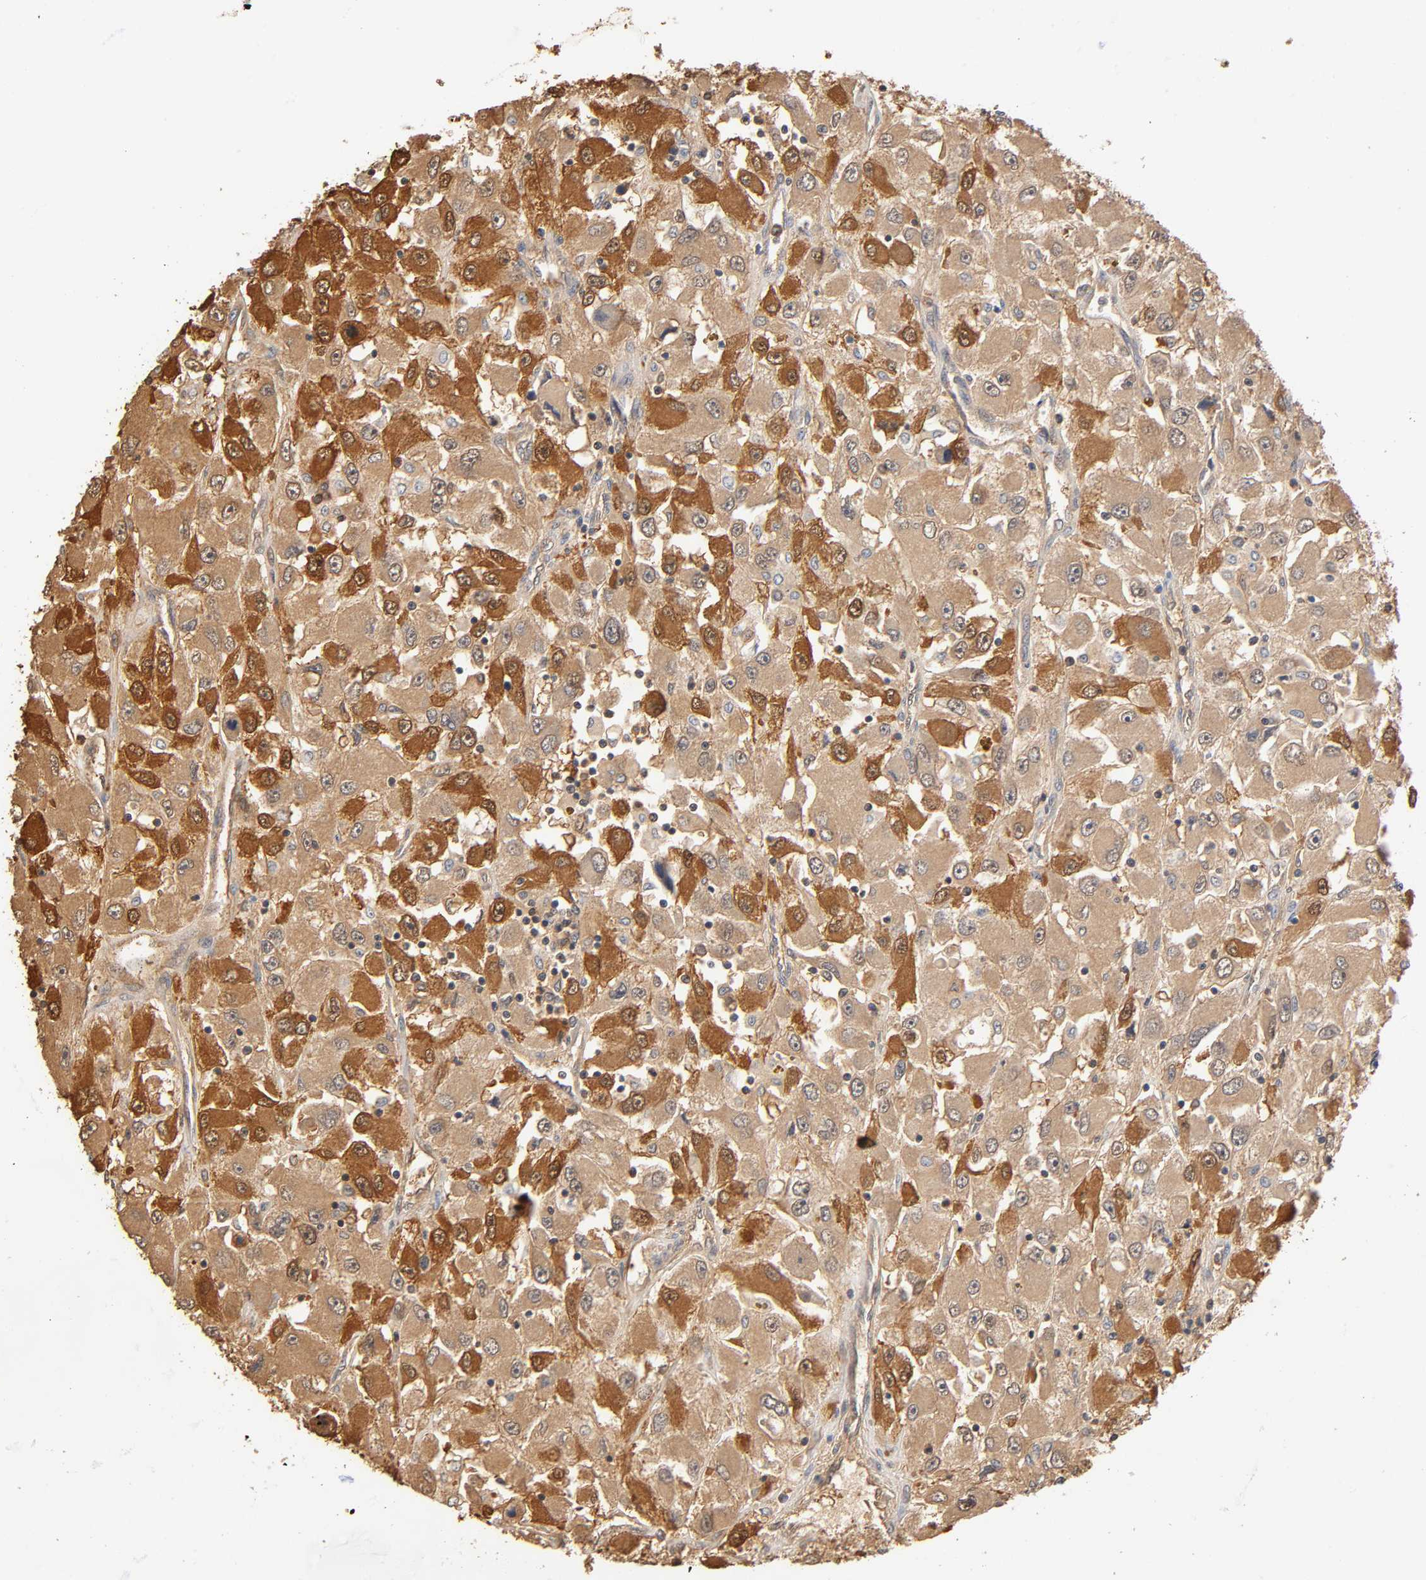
{"staining": {"intensity": "strong", "quantity": ">75%", "location": "cytoplasmic/membranous"}, "tissue": "renal cancer", "cell_type": "Tumor cells", "image_type": "cancer", "snomed": [{"axis": "morphology", "description": "Adenocarcinoma, NOS"}, {"axis": "topography", "description": "Kidney"}], "caption": "Protein staining of renal cancer (adenocarcinoma) tissue demonstrates strong cytoplasmic/membranous positivity in about >75% of tumor cells. Ihc stains the protein in brown and the nuclei are stained blue.", "gene": "ALDOA", "patient": {"sex": "female", "age": 52}}